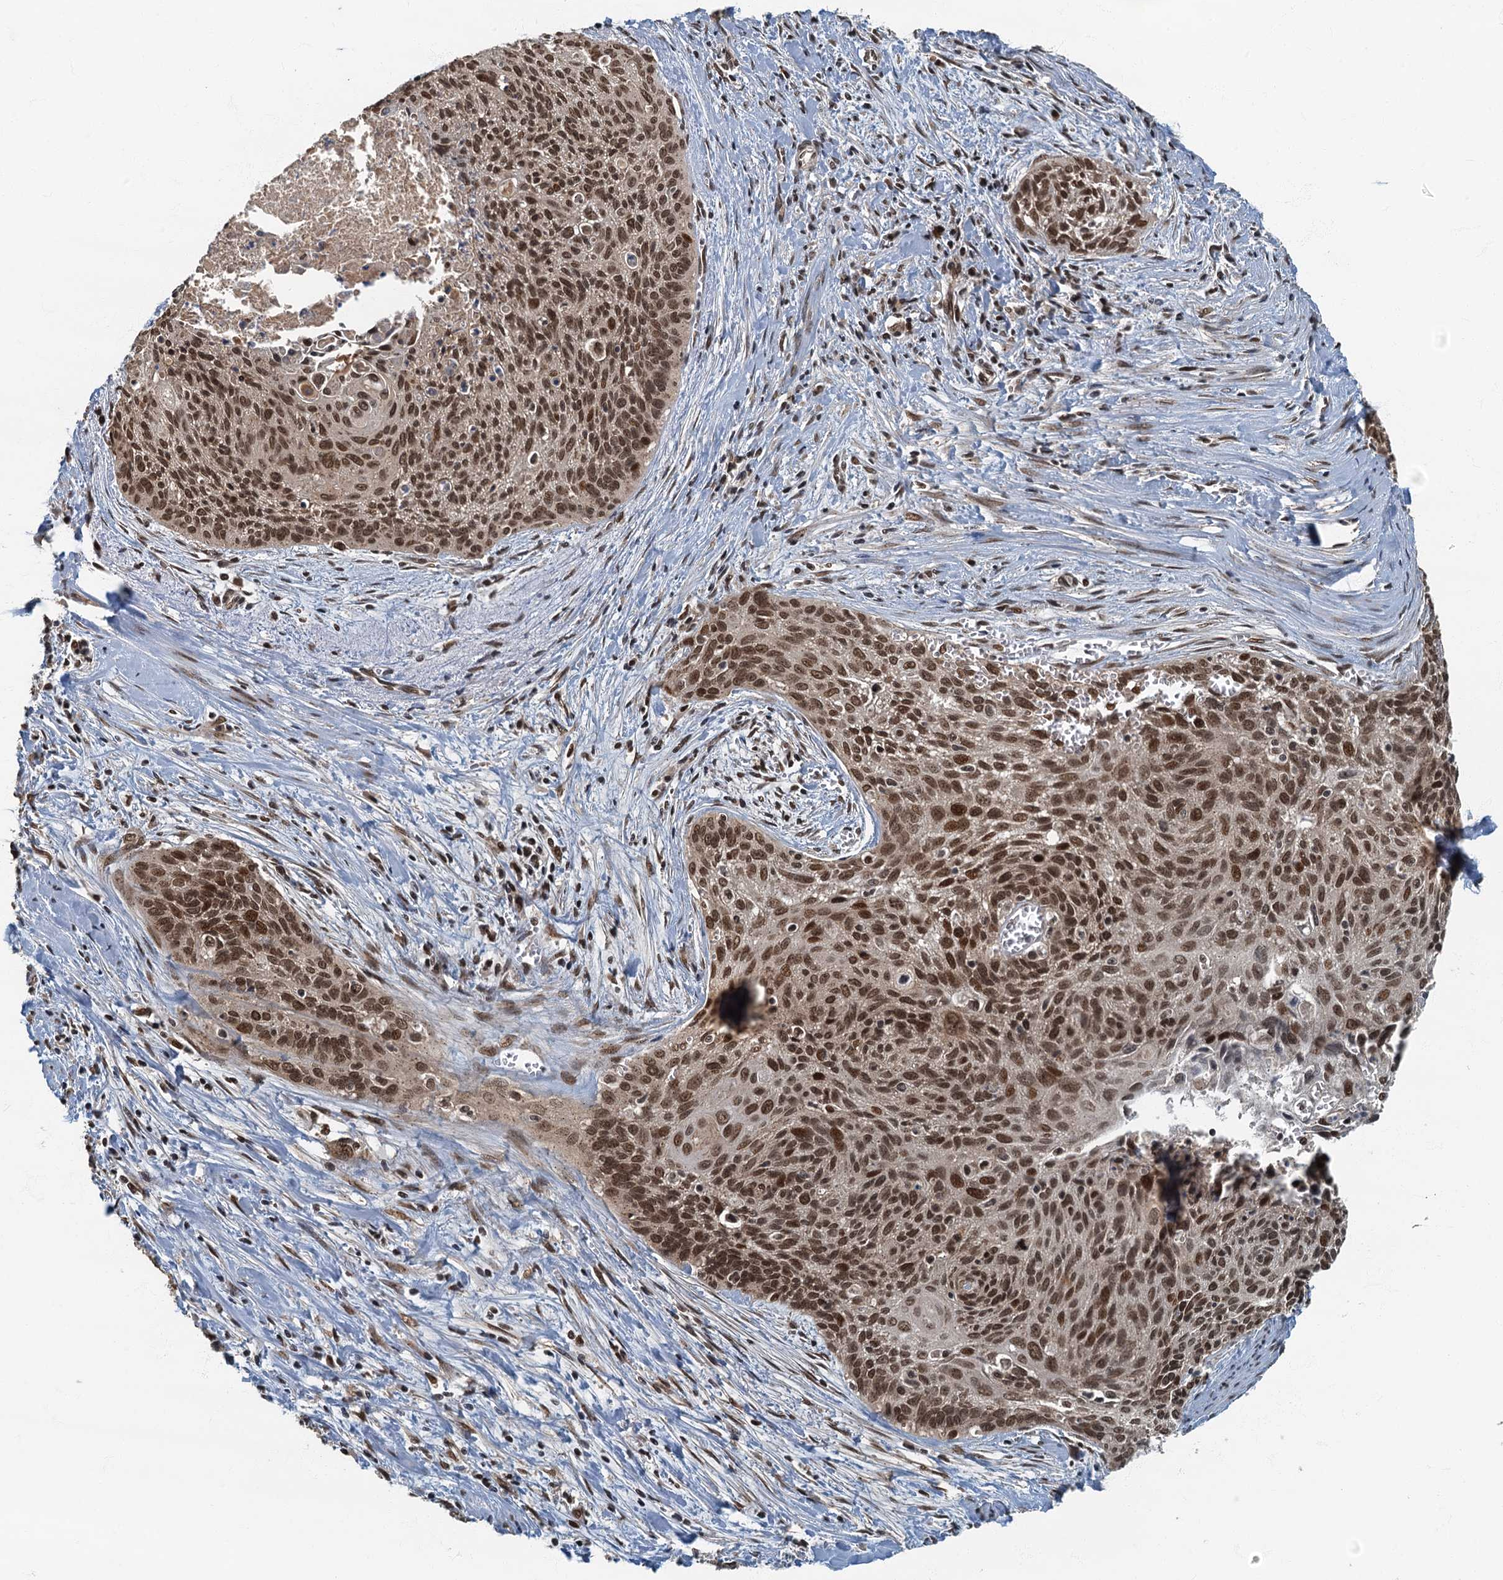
{"staining": {"intensity": "strong", "quantity": ">75%", "location": "nuclear"}, "tissue": "cervical cancer", "cell_type": "Tumor cells", "image_type": "cancer", "snomed": [{"axis": "morphology", "description": "Squamous cell carcinoma, NOS"}, {"axis": "topography", "description": "Cervix"}], "caption": "Cervical cancer (squamous cell carcinoma) was stained to show a protein in brown. There is high levels of strong nuclear positivity in approximately >75% of tumor cells. (Stains: DAB in brown, nuclei in blue, Microscopy: brightfield microscopy at high magnification).", "gene": "CKAP2L", "patient": {"sex": "female", "age": 55}}